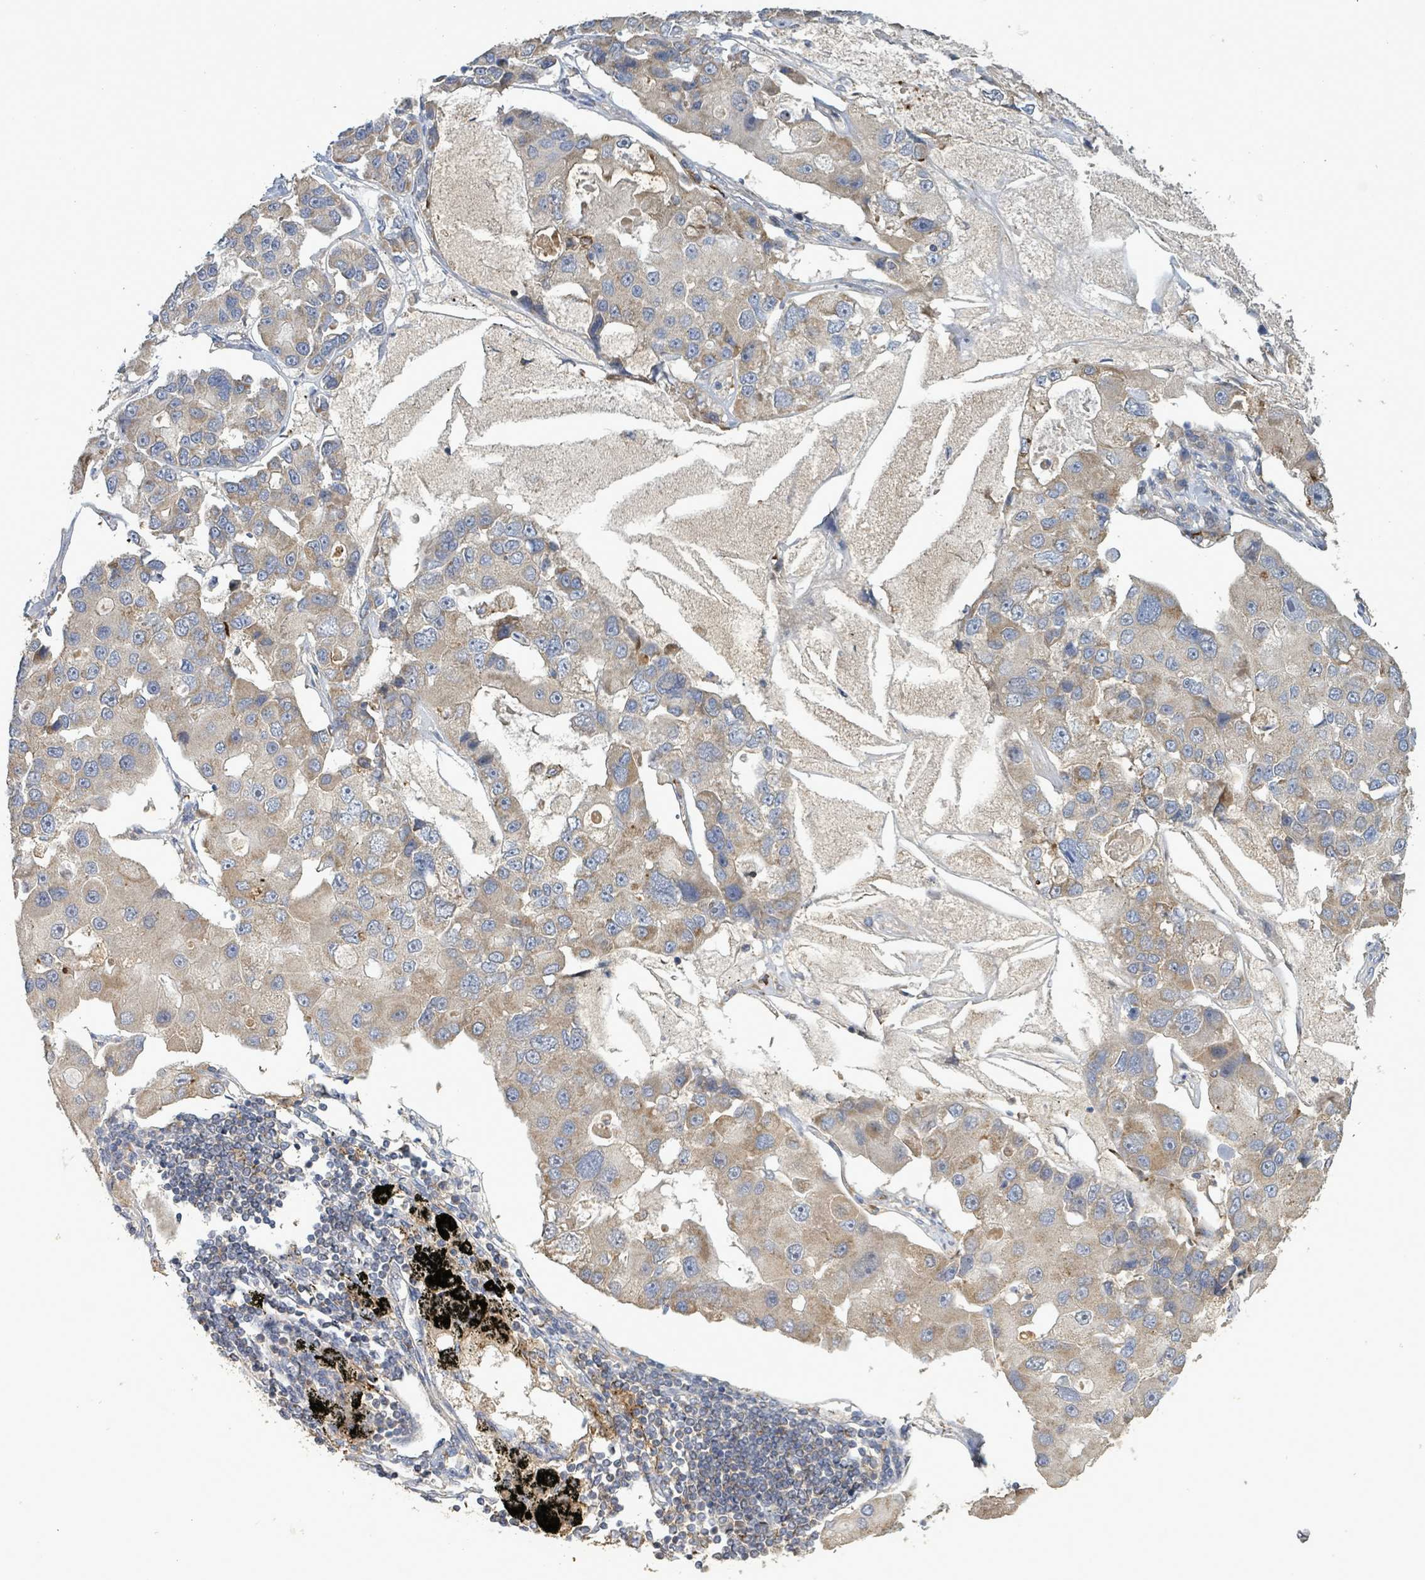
{"staining": {"intensity": "weak", "quantity": "25%-75%", "location": "cytoplasmic/membranous"}, "tissue": "lung cancer", "cell_type": "Tumor cells", "image_type": "cancer", "snomed": [{"axis": "morphology", "description": "Adenocarcinoma, NOS"}, {"axis": "topography", "description": "Lung"}], "caption": "There is low levels of weak cytoplasmic/membranous expression in tumor cells of lung cancer (adenocarcinoma), as demonstrated by immunohistochemical staining (brown color).", "gene": "PLAAT1", "patient": {"sex": "female", "age": 54}}